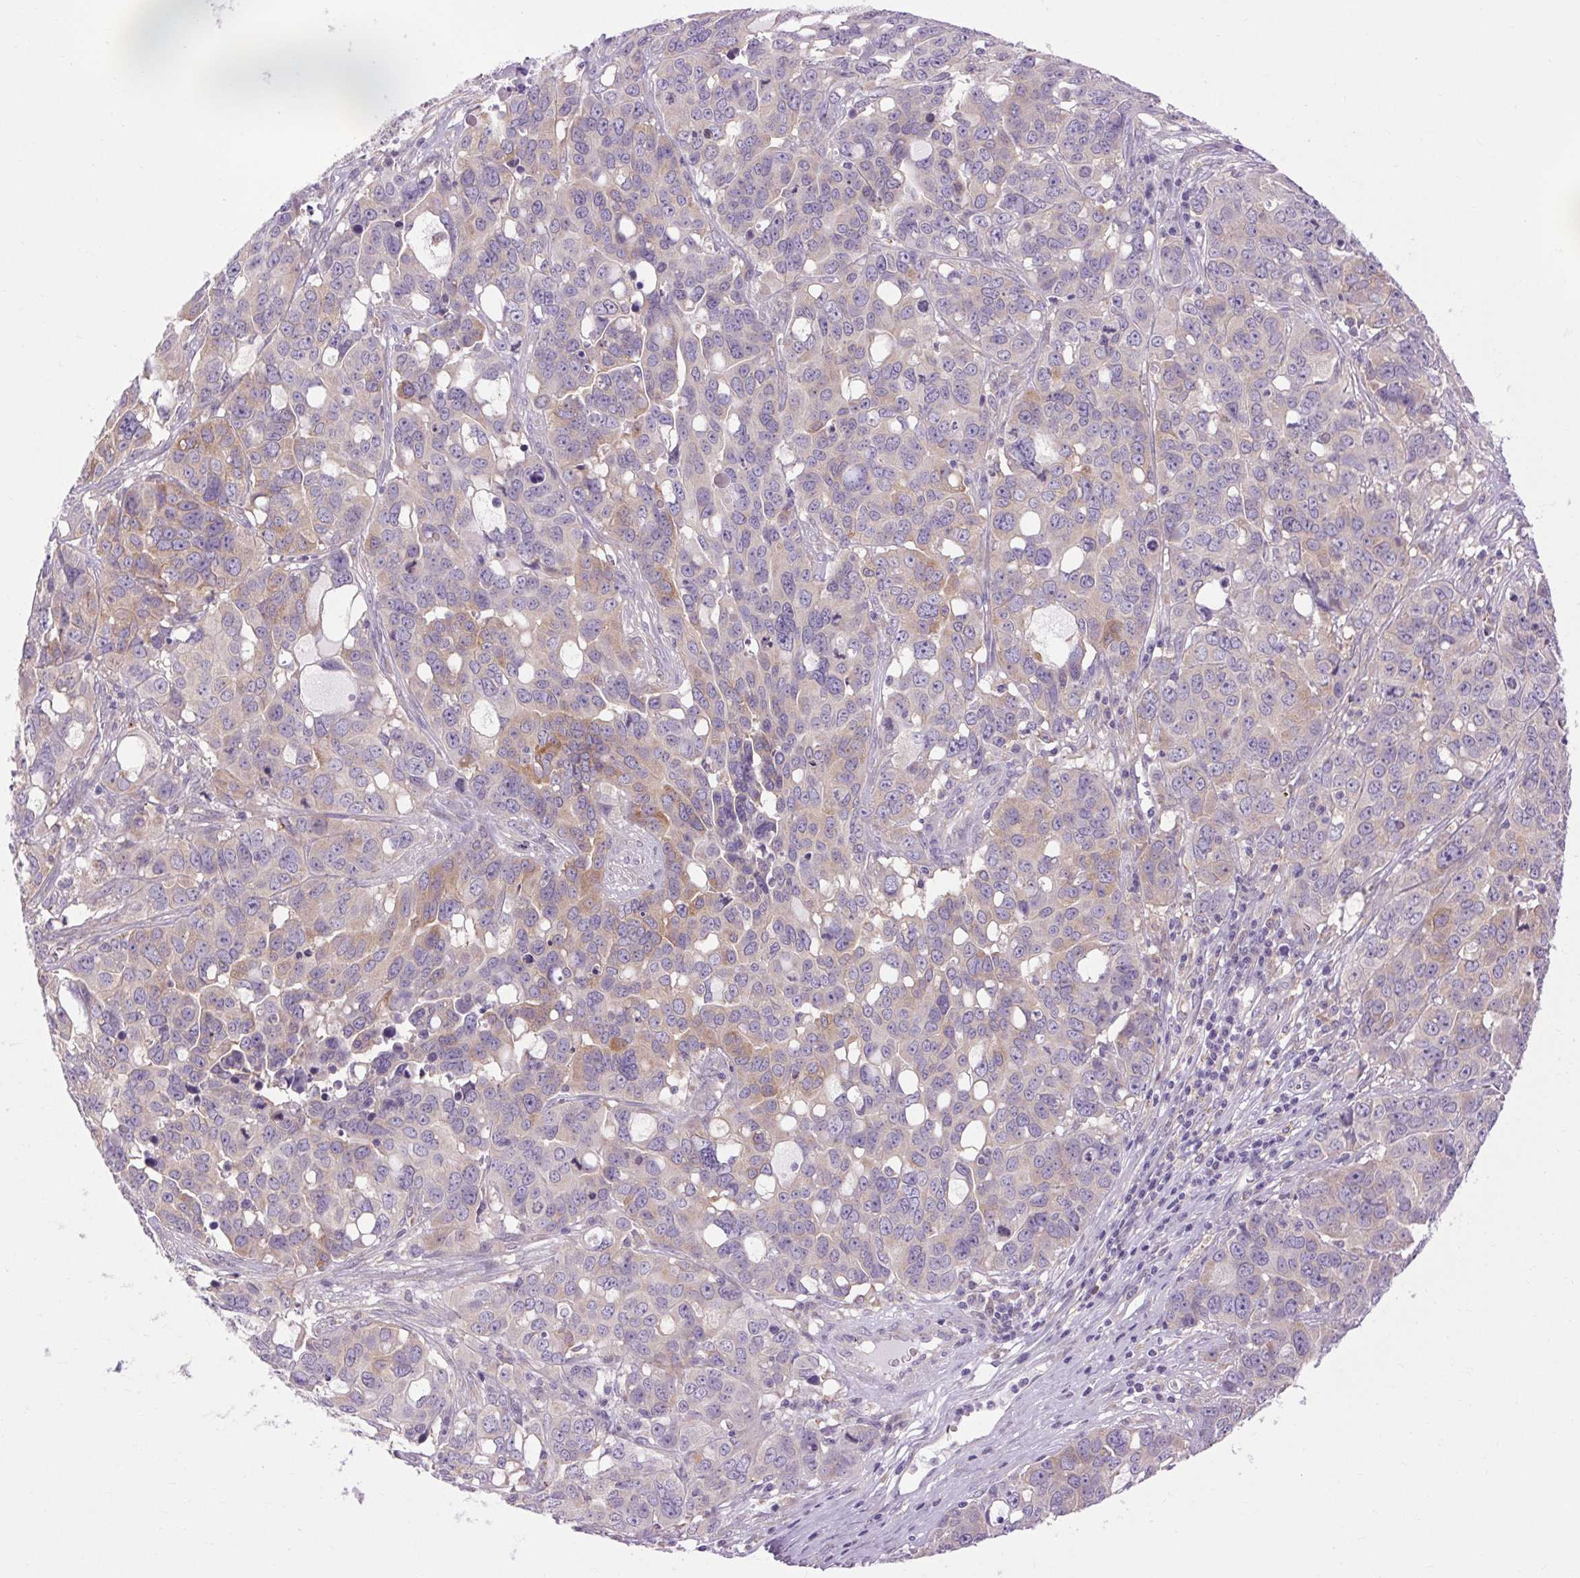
{"staining": {"intensity": "weak", "quantity": "<25%", "location": "cytoplasmic/membranous"}, "tissue": "ovarian cancer", "cell_type": "Tumor cells", "image_type": "cancer", "snomed": [{"axis": "morphology", "description": "Carcinoma, endometroid"}, {"axis": "topography", "description": "Ovary"}], "caption": "This is an IHC micrograph of ovarian cancer (endometroid carcinoma). There is no staining in tumor cells.", "gene": "SOWAHC", "patient": {"sex": "female", "age": 78}}